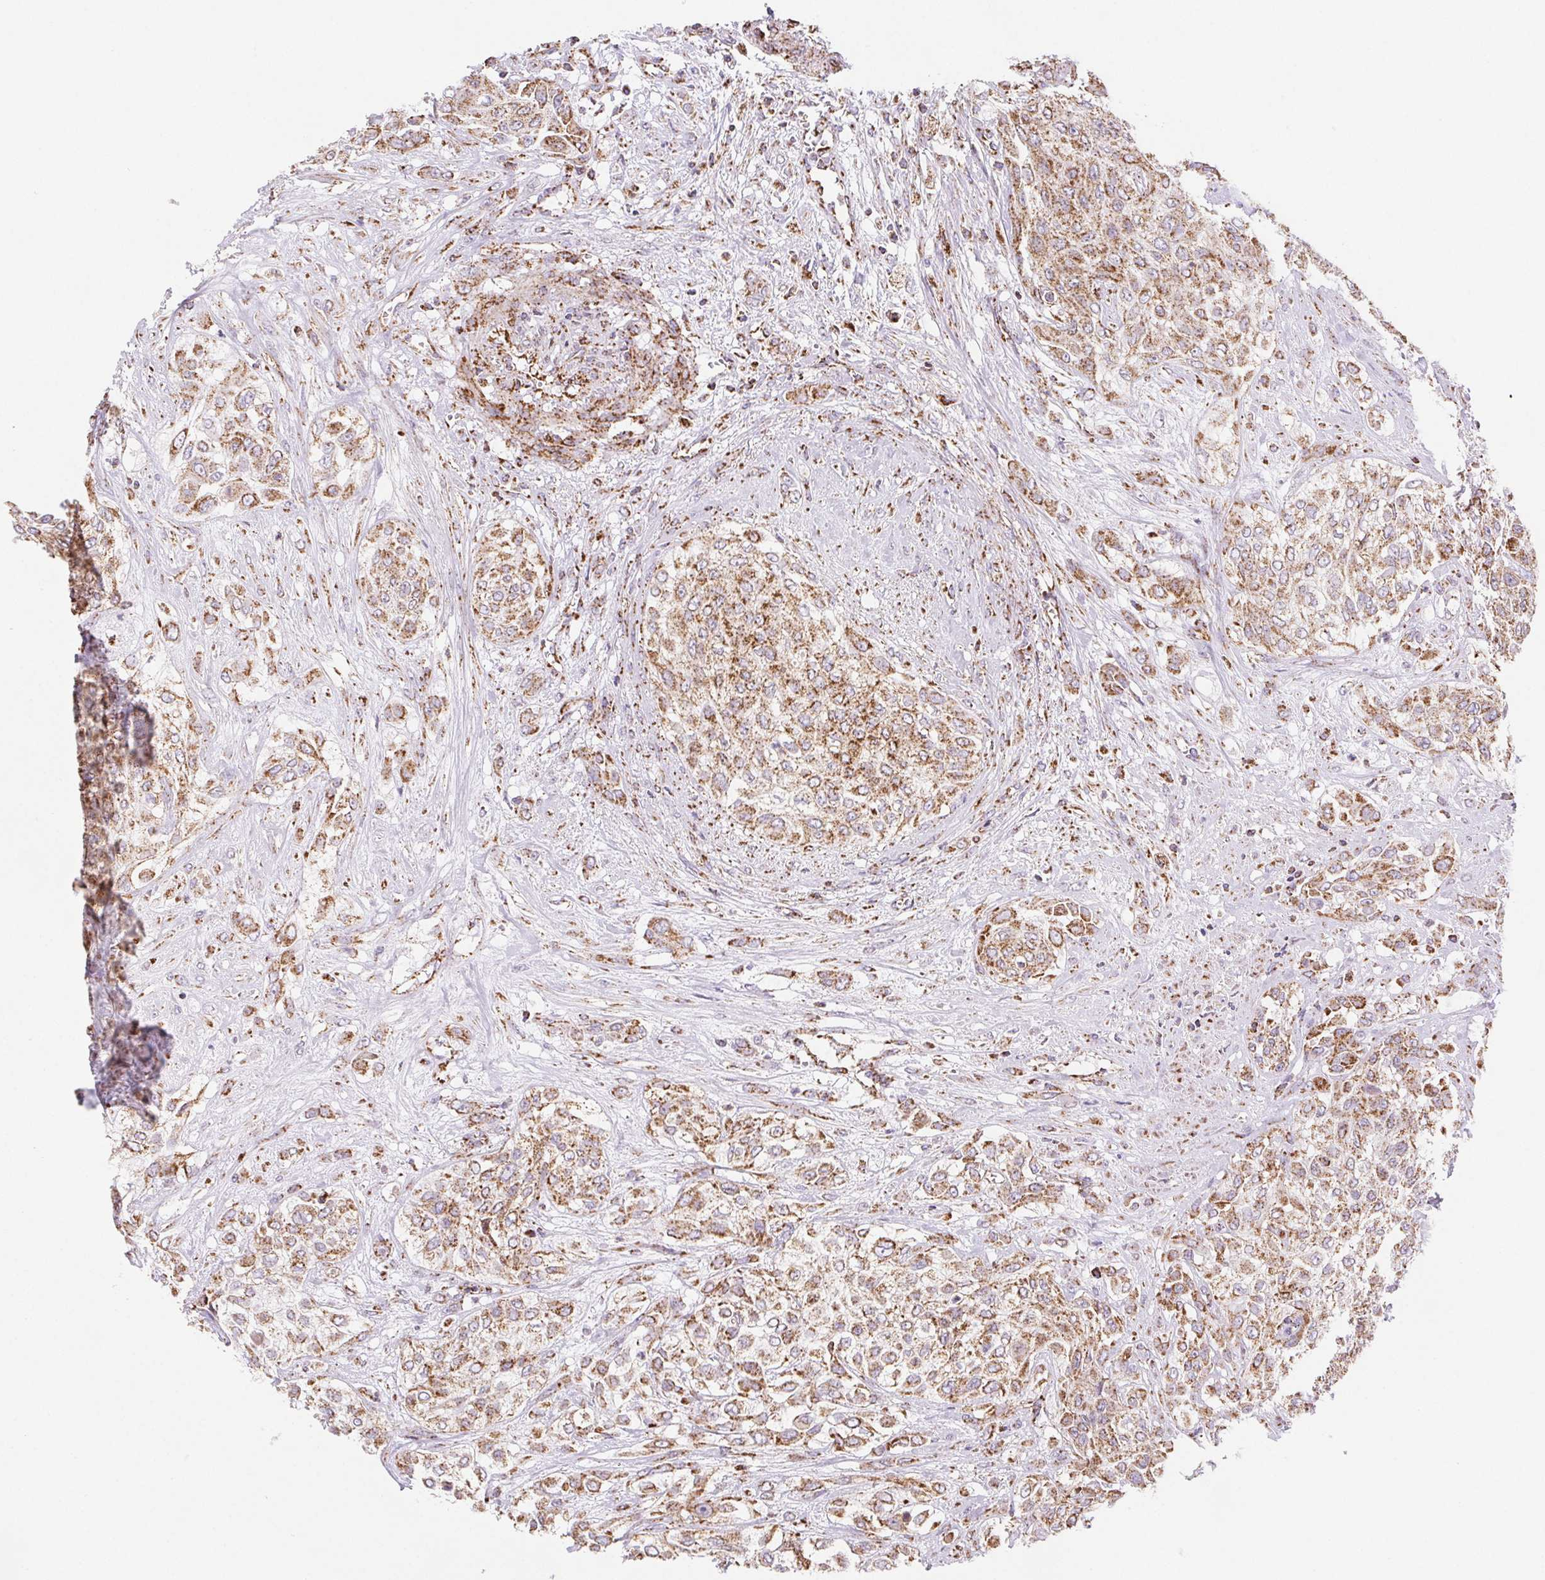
{"staining": {"intensity": "moderate", "quantity": ">75%", "location": "cytoplasmic/membranous"}, "tissue": "urothelial cancer", "cell_type": "Tumor cells", "image_type": "cancer", "snomed": [{"axis": "morphology", "description": "Urothelial carcinoma, High grade"}, {"axis": "topography", "description": "Urinary bladder"}], "caption": "Immunohistochemical staining of human urothelial cancer exhibits medium levels of moderate cytoplasmic/membranous positivity in approximately >75% of tumor cells. The staining is performed using DAB (3,3'-diaminobenzidine) brown chromogen to label protein expression. The nuclei are counter-stained blue using hematoxylin.", "gene": "NIPSNAP2", "patient": {"sex": "male", "age": 57}}